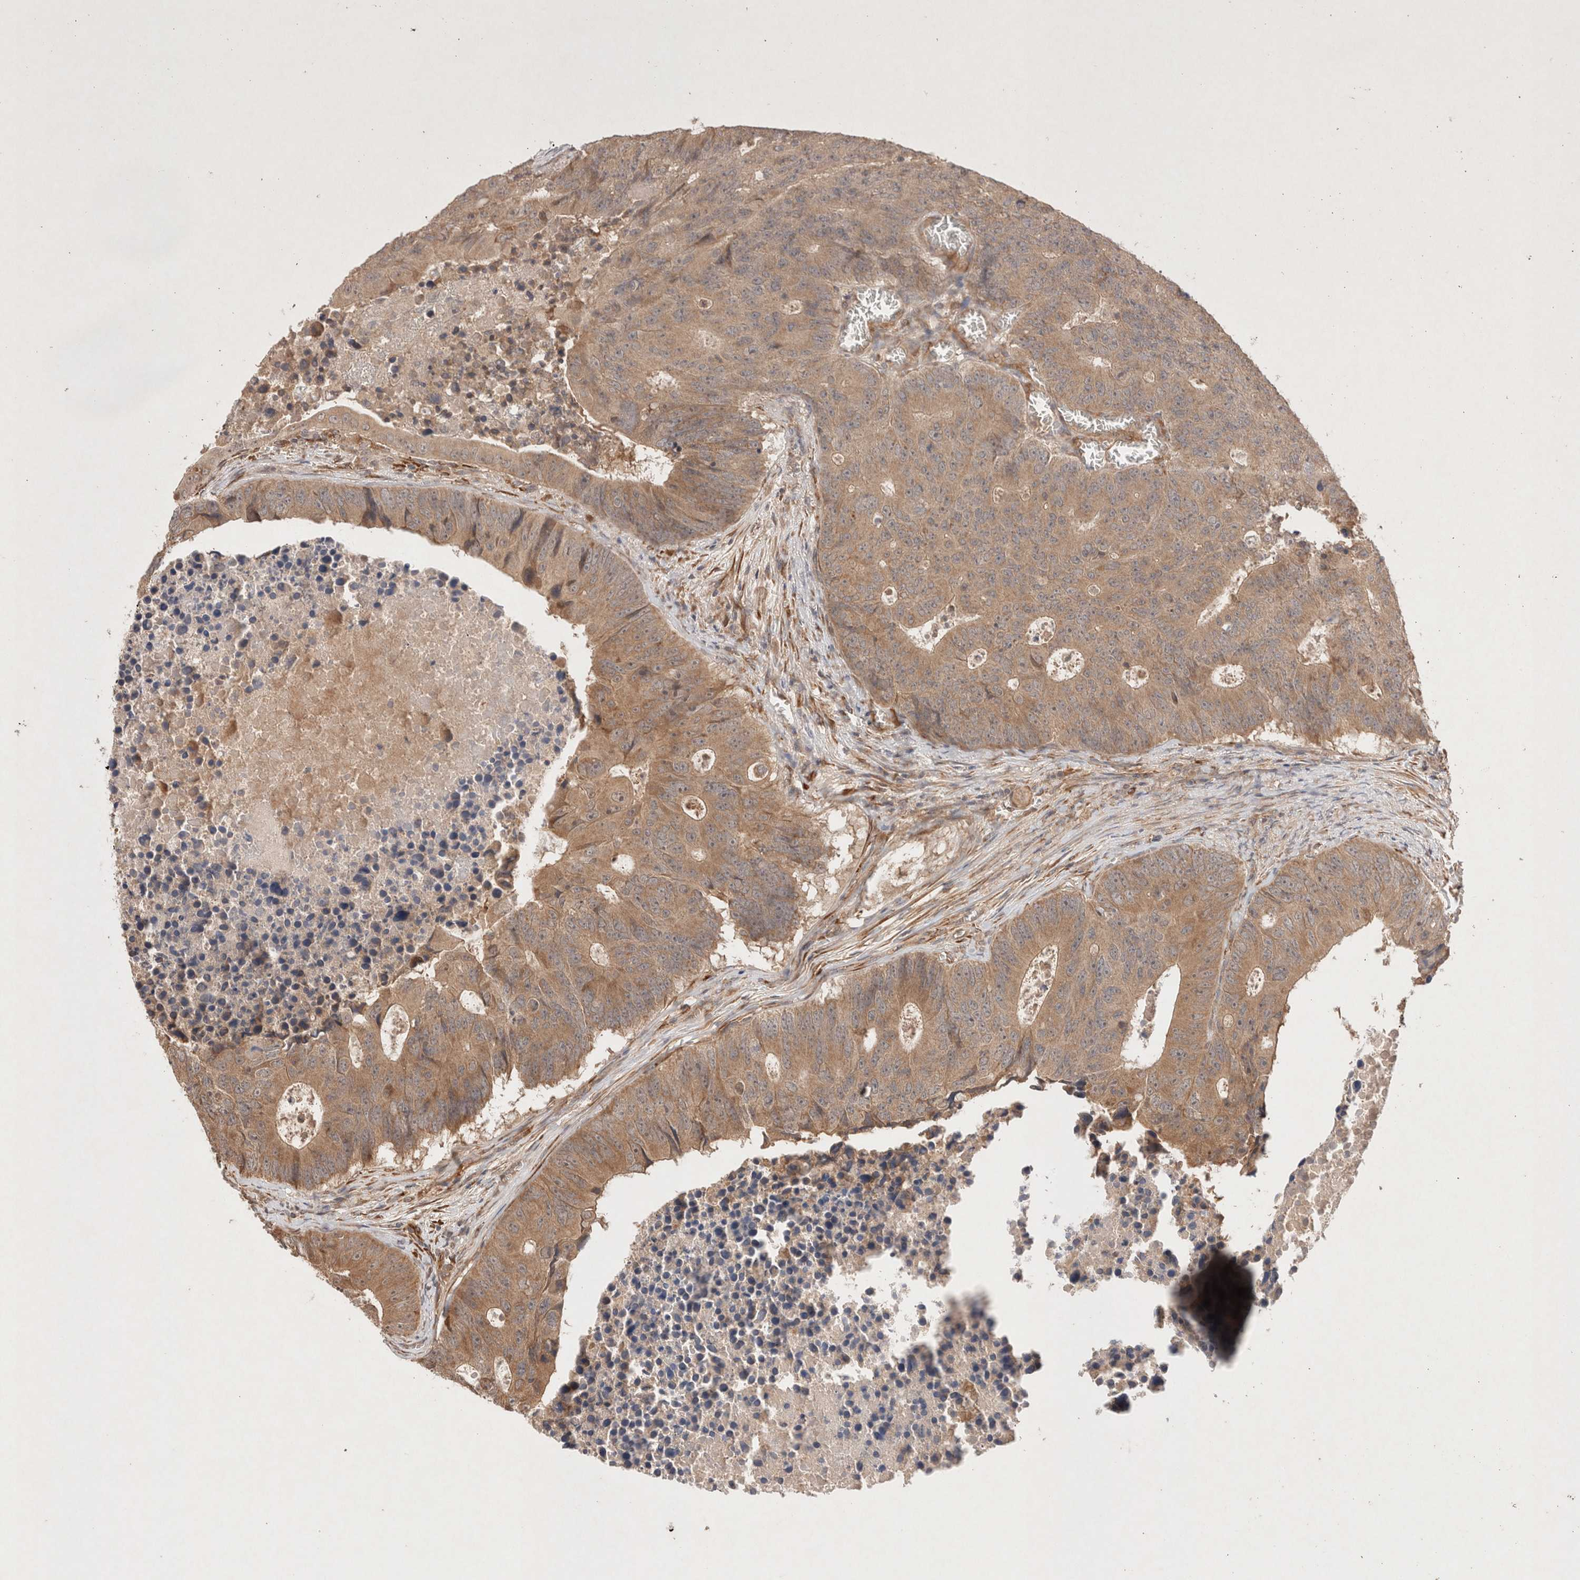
{"staining": {"intensity": "moderate", "quantity": ">75%", "location": "cytoplasmic/membranous"}, "tissue": "colorectal cancer", "cell_type": "Tumor cells", "image_type": "cancer", "snomed": [{"axis": "morphology", "description": "Adenocarcinoma, NOS"}, {"axis": "topography", "description": "Colon"}], "caption": "Protein staining shows moderate cytoplasmic/membranous expression in approximately >75% of tumor cells in colorectal cancer.", "gene": "KLHL20", "patient": {"sex": "male", "age": 87}}